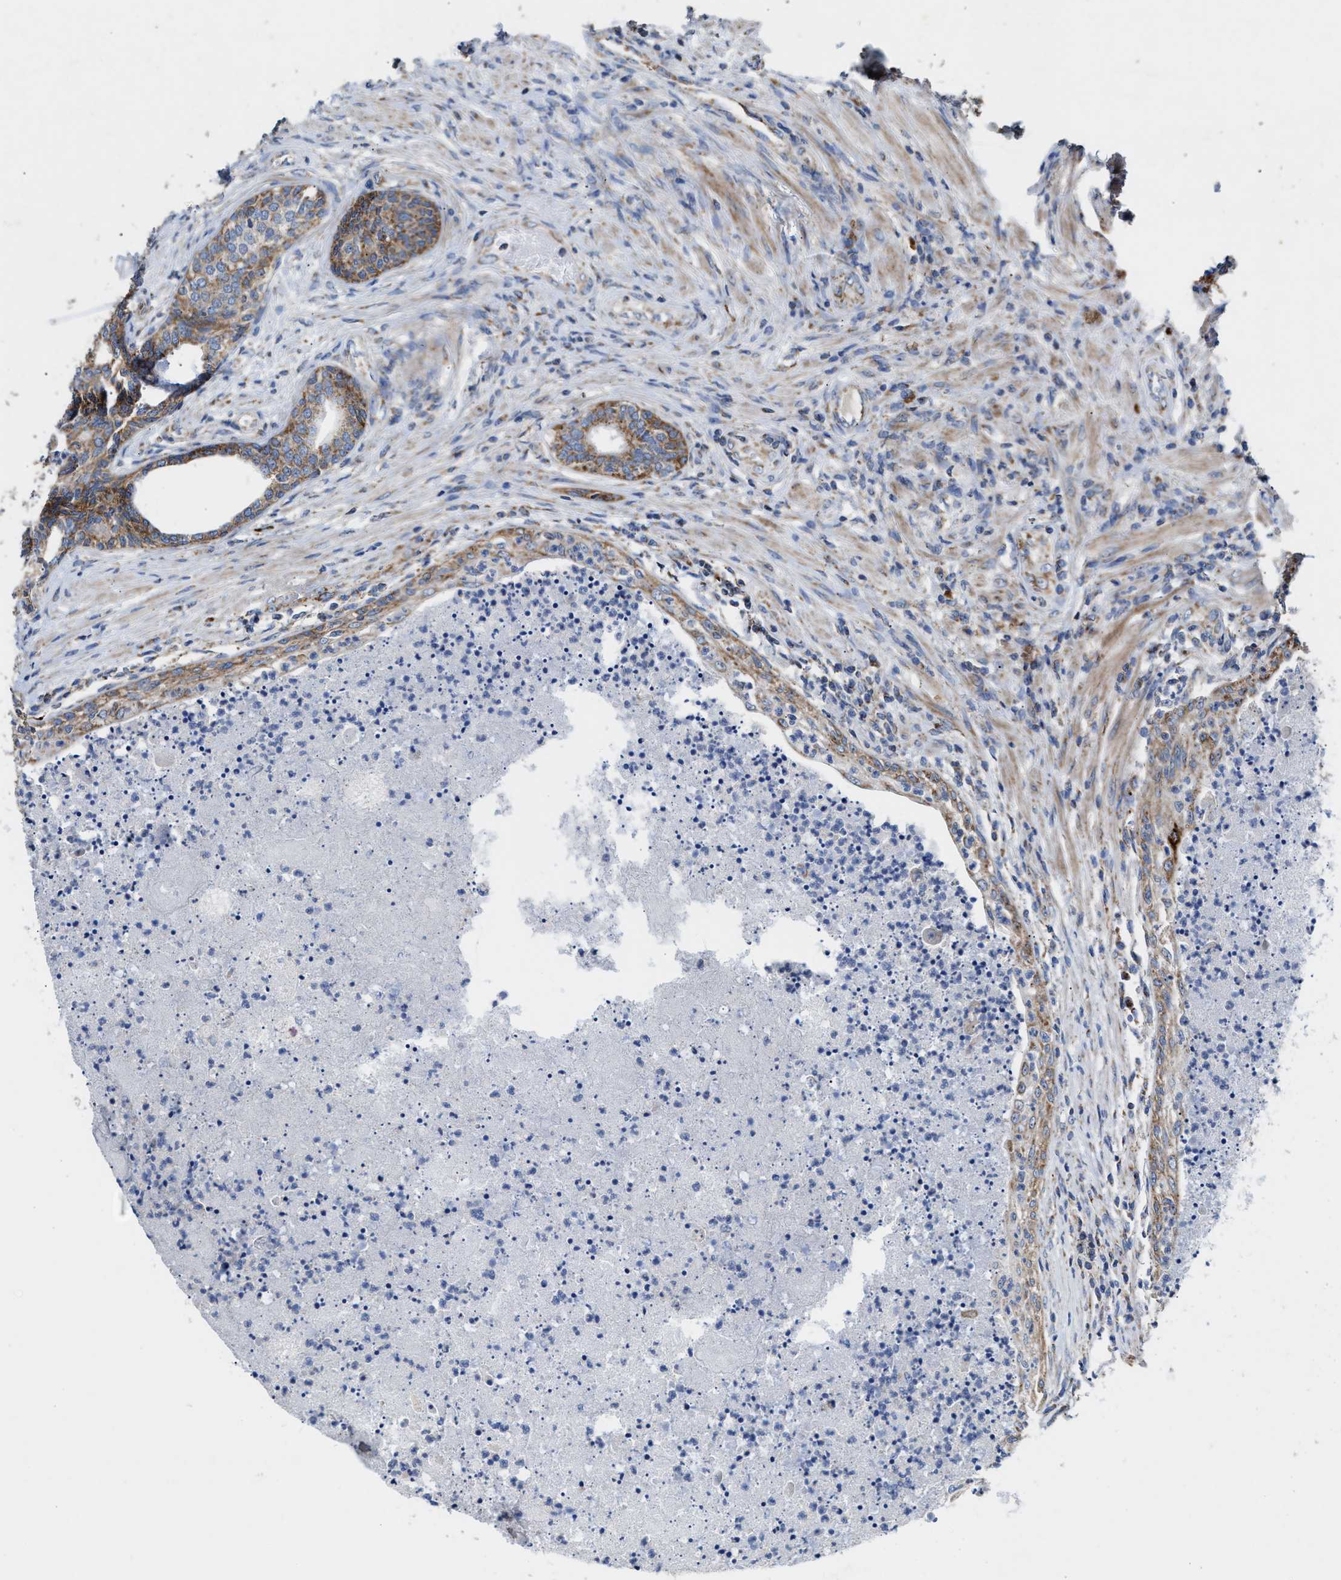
{"staining": {"intensity": "moderate", "quantity": "25%-75%", "location": "cytoplasmic/membranous"}, "tissue": "prostate", "cell_type": "Glandular cells", "image_type": "normal", "snomed": [{"axis": "morphology", "description": "Normal tissue, NOS"}, {"axis": "topography", "description": "Prostate"}], "caption": "Normal prostate exhibits moderate cytoplasmic/membranous positivity in about 25%-75% of glandular cells, visualized by immunohistochemistry. Ihc stains the protein of interest in brown and the nuclei are stained blue.", "gene": "MECR", "patient": {"sex": "male", "age": 76}}